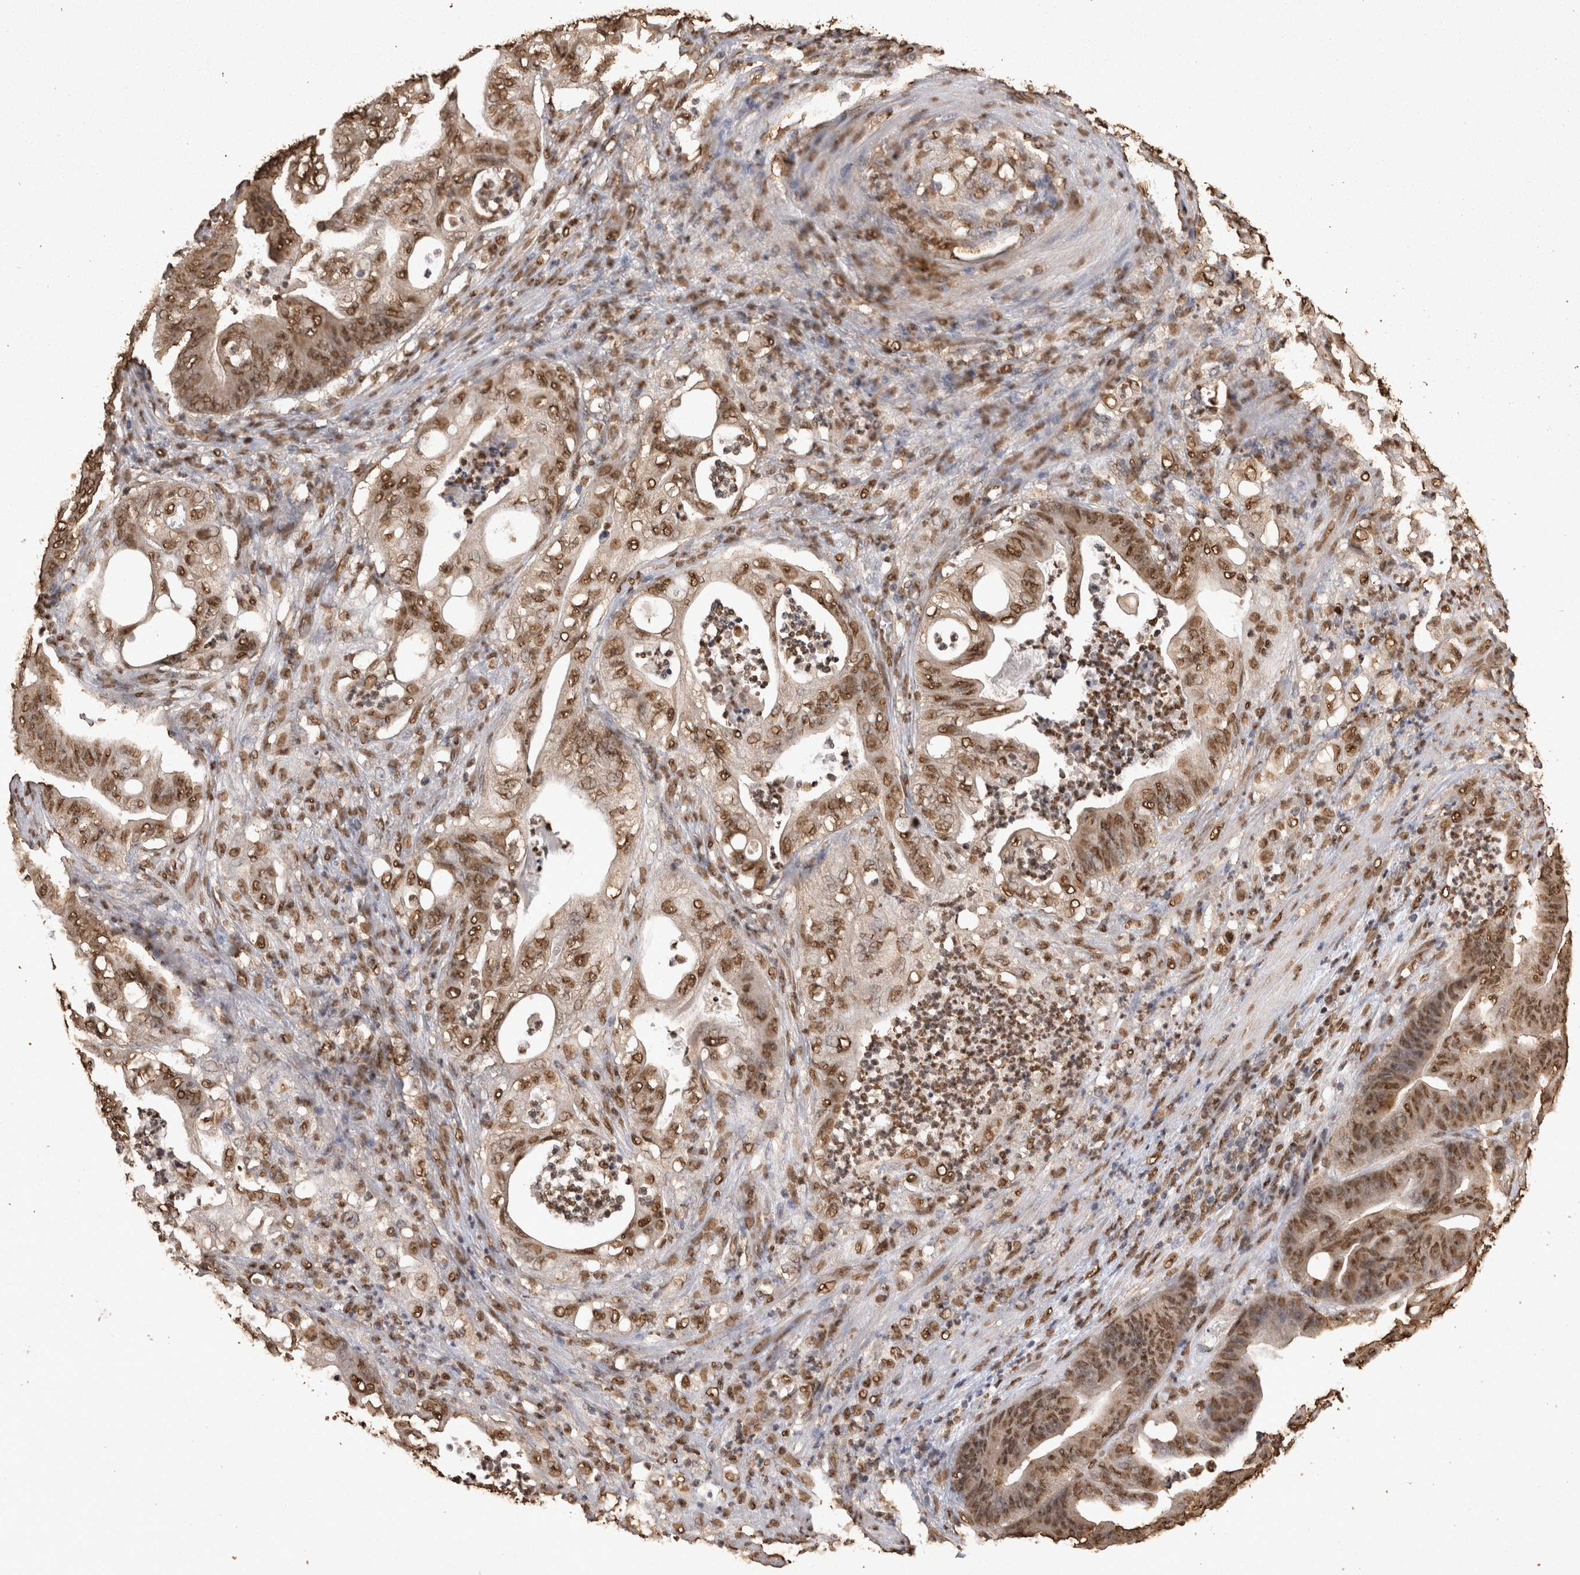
{"staining": {"intensity": "moderate", "quantity": ">75%", "location": "nuclear"}, "tissue": "stomach cancer", "cell_type": "Tumor cells", "image_type": "cancer", "snomed": [{"axis": "morphology", "description": "Adenocarcinoma, NOS"}, {"axis": "topography", "description": "Stomach"}], "caption": "Approximately >75% of tumor cells in adenocarcinoma (stomach) reveal moderate nuclear protein expression as visualized by brown immunohistochemical staining.", "gene": "OAS2", "patient": {"sex": "female", "age": 73}}